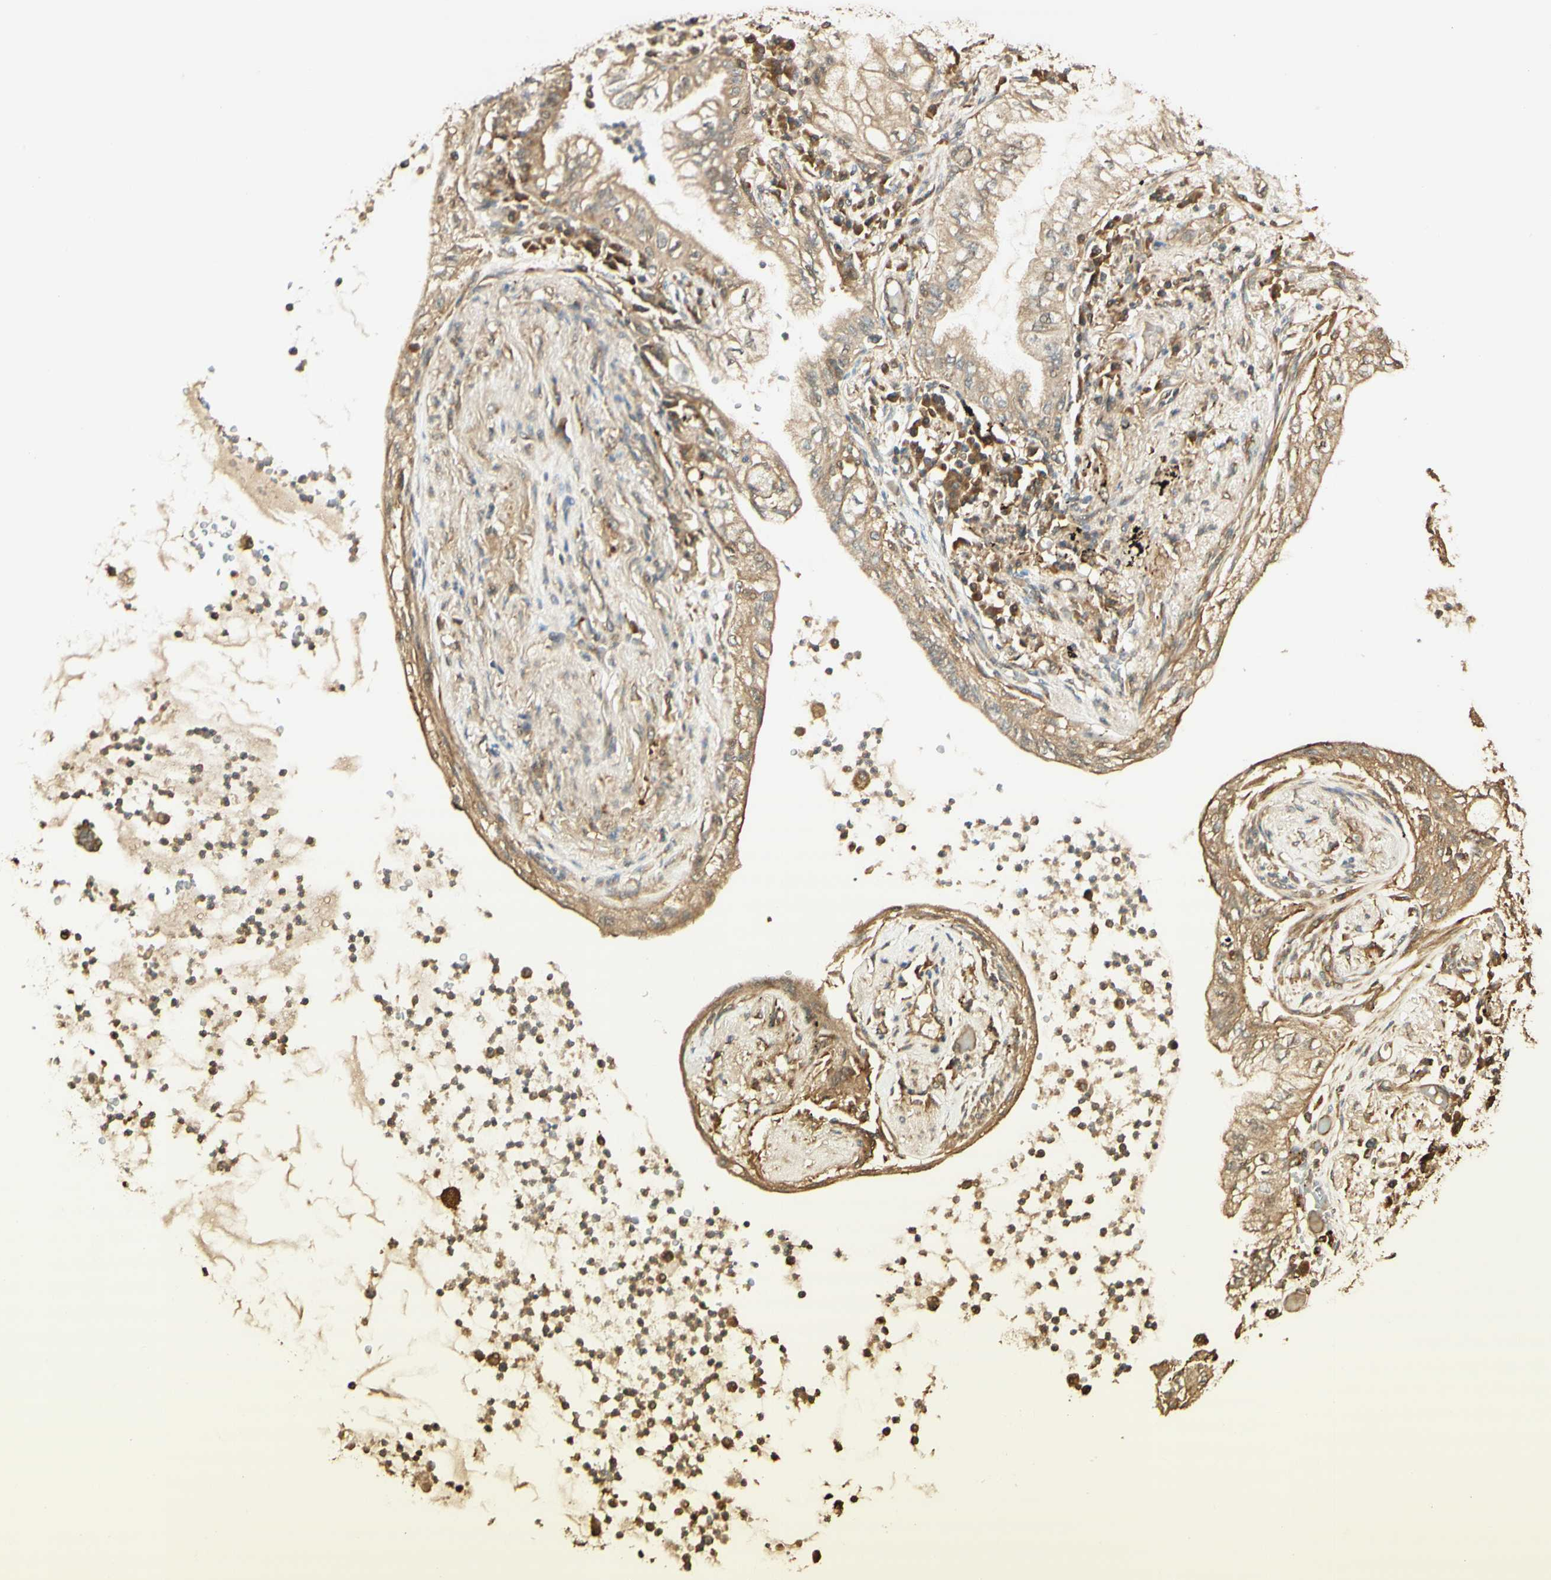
{"staining": {"intensity": "moderate", "quantity": ">75%", "location": "cytoplasmic/membranous"}, "tissue": "lung cancer", "cell_type": "Tumor cells", "image_type": "cancer", "snomed": [{"axis": "morphology", "description": "Normal tissue, NOS"}, {"axis": "morphology", "description": "Adenocarcinoma, NOS"}, {"axis": "topography", "description": "Bronchus"}, {"axis": "topography", "description": "Lung"}], "caption": "Immunohistochemical staining of adenocarcinoma (lung) displays medium levels of moderate cytoplasmic/membranous staining in approximately >75% of tumor cells.", "gene": "AGER", "patient": {"sex": "female", "age": 70}}